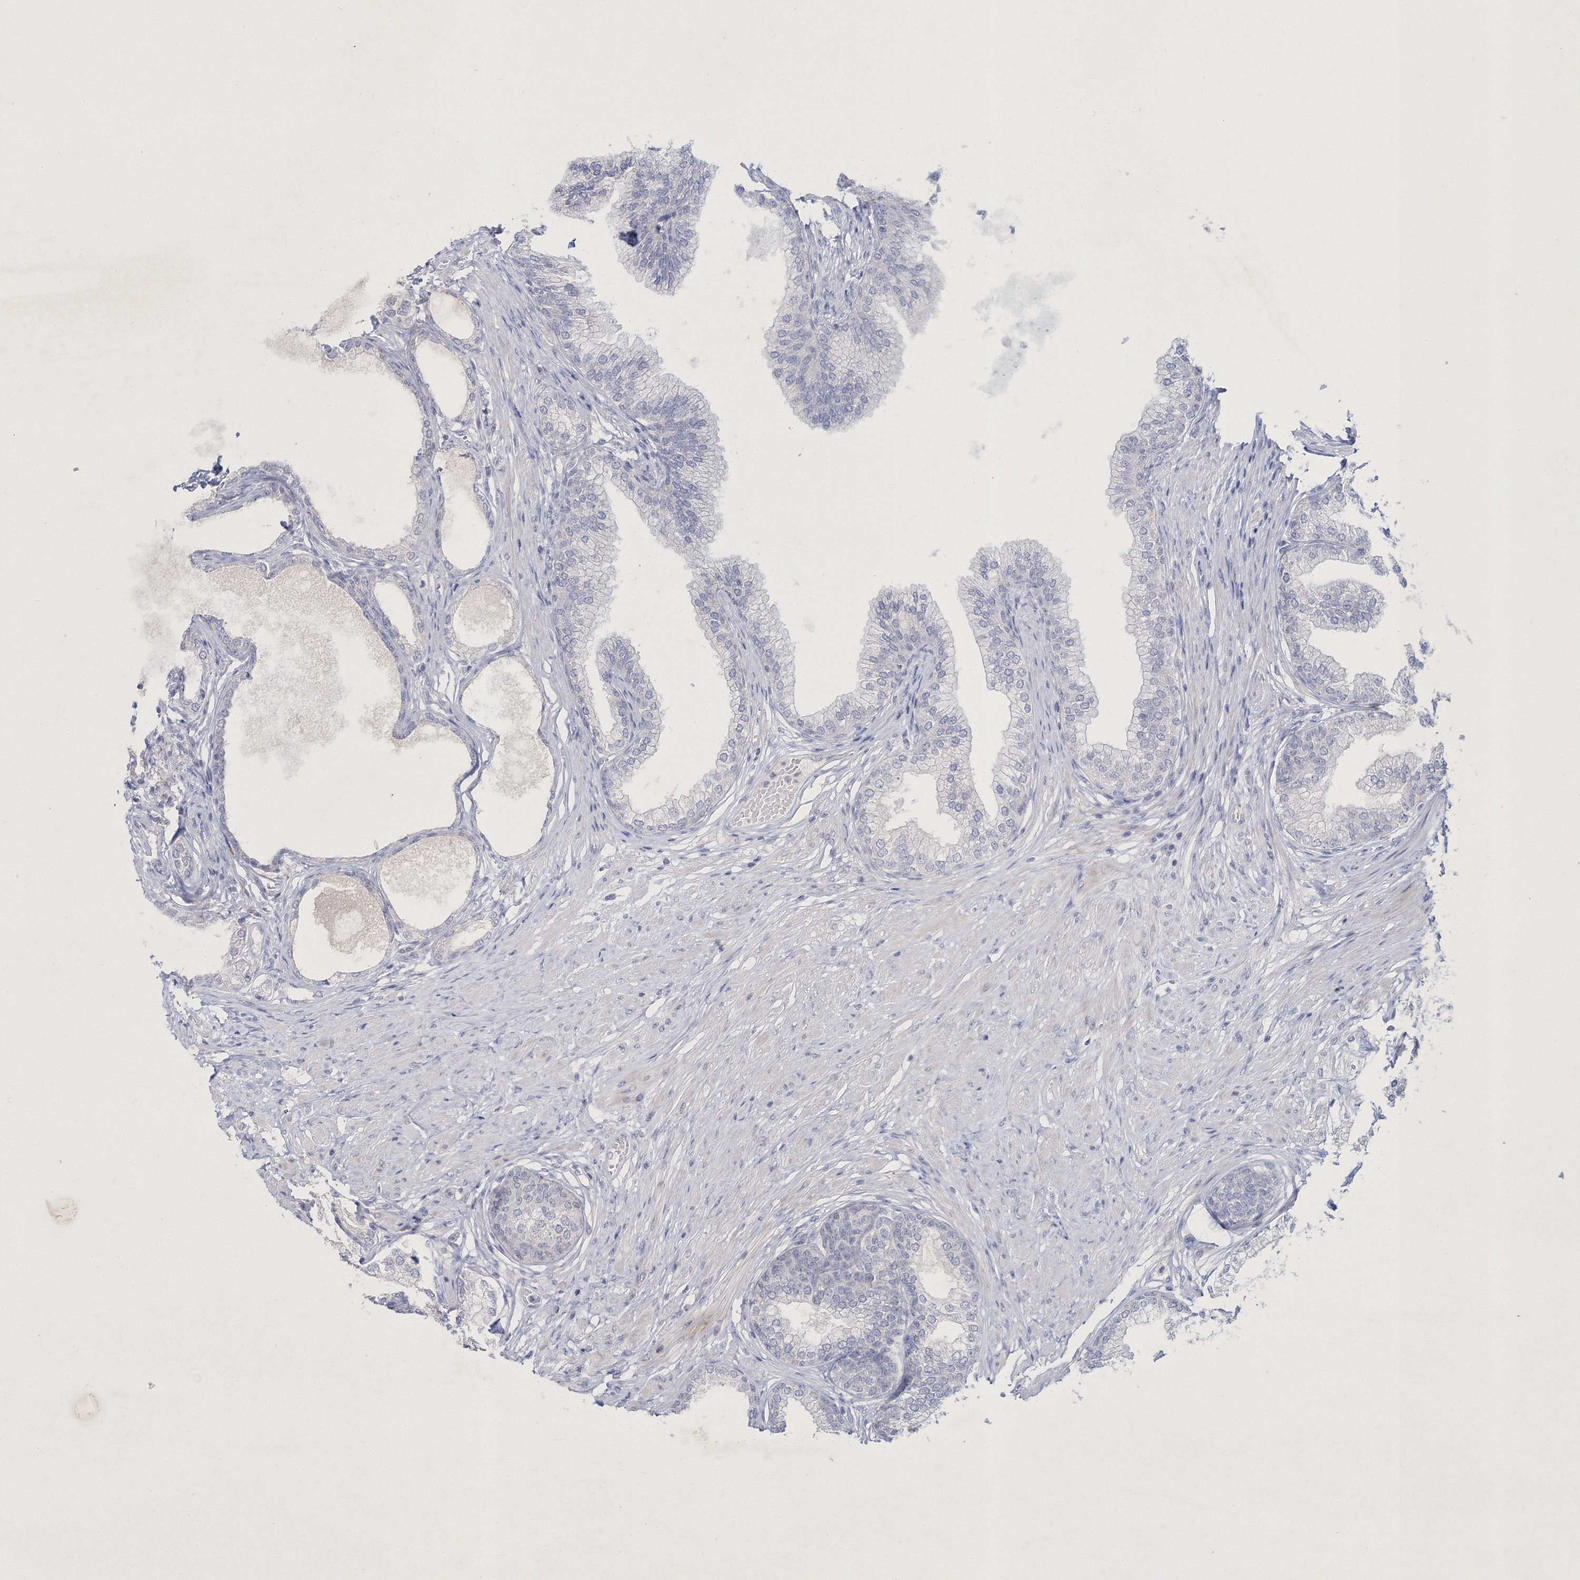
{"staining": {"intensity": "negative", "quantity": "none", "location": "none"}, "tissue": "prostate", "cell_type": "Glandular cells", "image_type": "normal", "snomed": [{"axis": "morphology", "description": "Normal tissue, NOS"}, {"axis": "morphology", "description": "Urothelial carcinoma, Low grade"}, {"axis": "topography", "description": "Urinary bladder"}, {"axis": "topography", "description": "Prostate"}], "caption": "High power microscopy image of an IHC photomicrograph of benign prostate, revealing no significant staining in glandular cells.", "gene": "NEU4", "patient": {"sex": "male", "age": 60}}